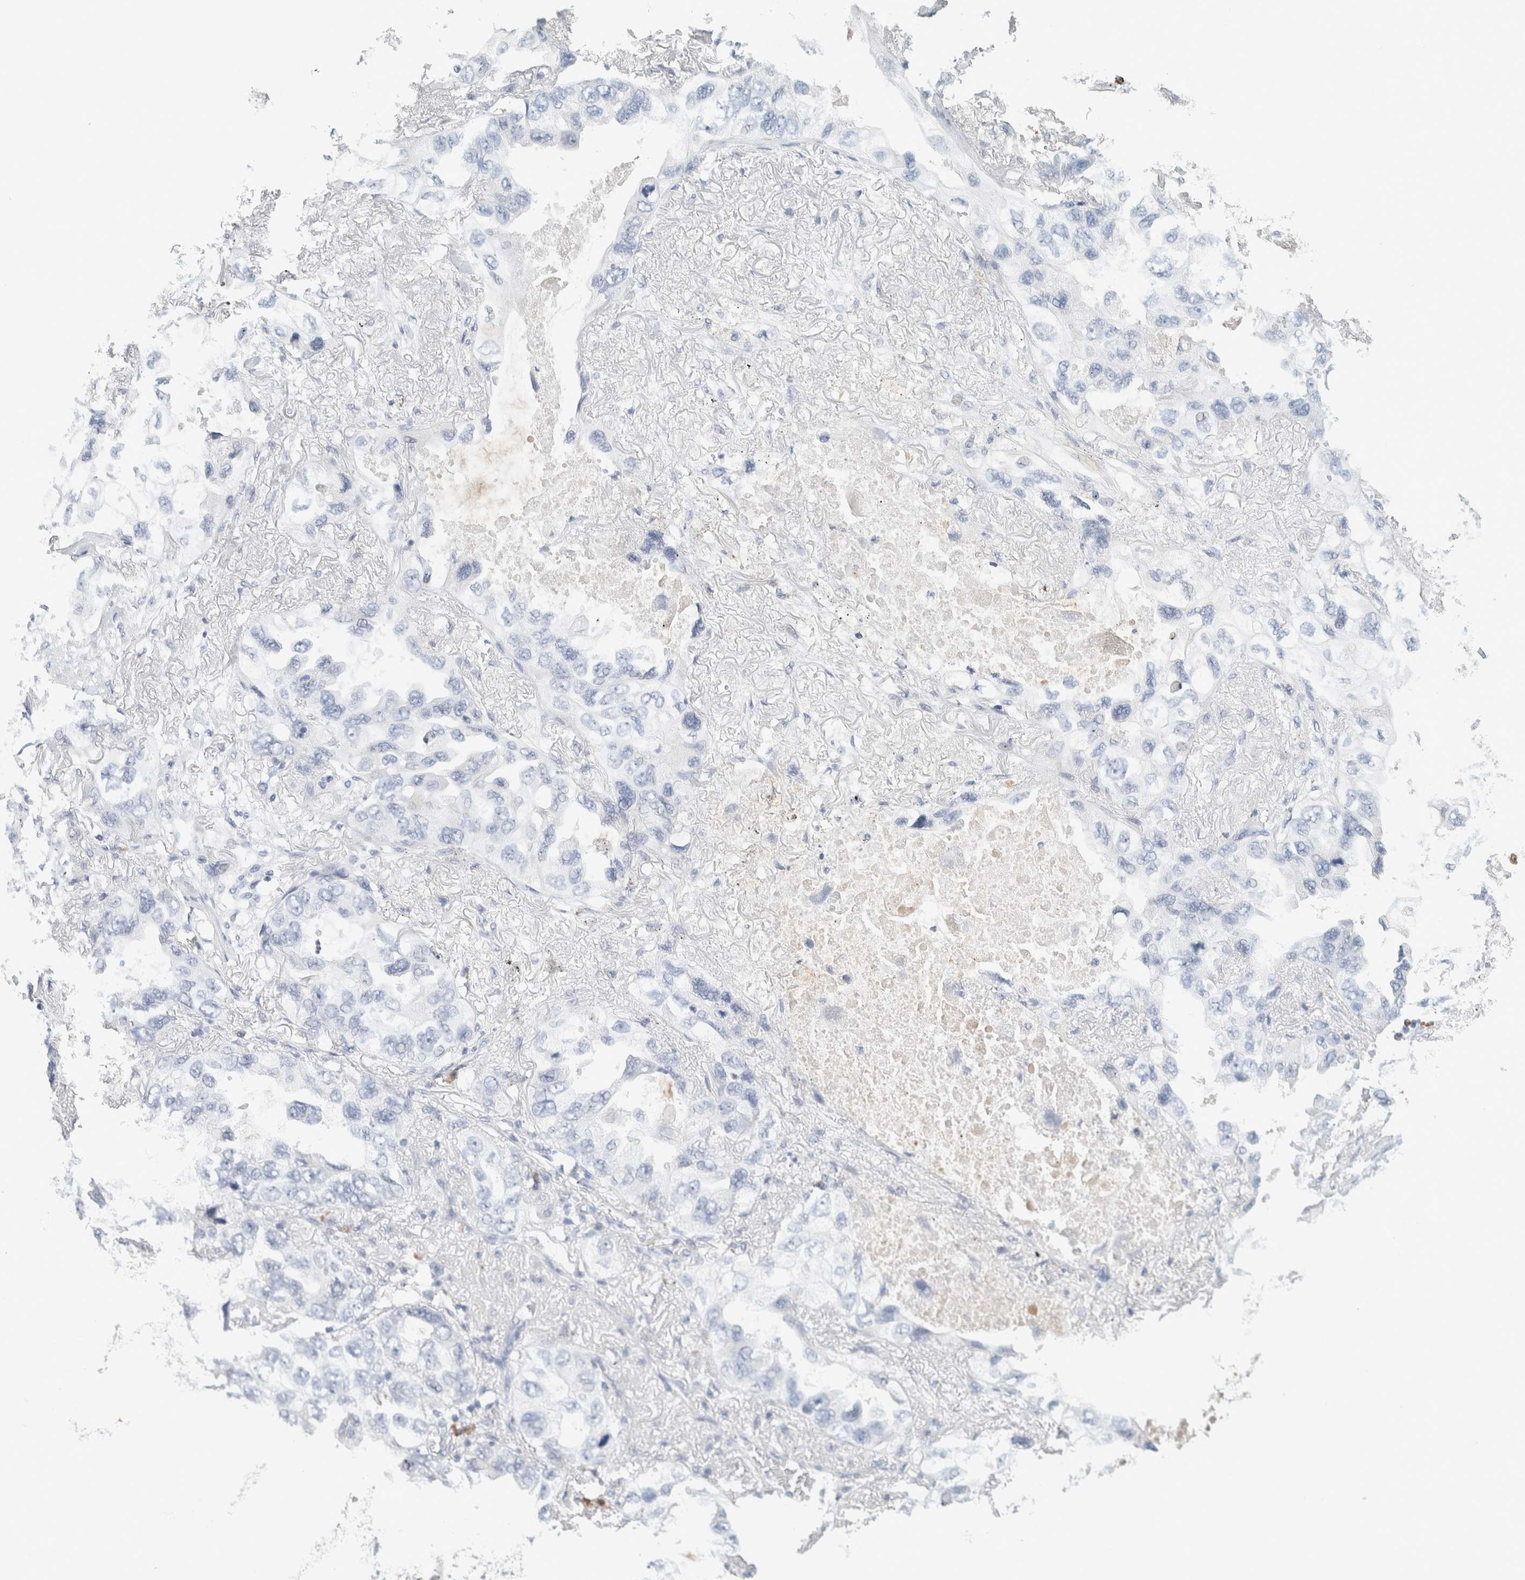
{"staining": {"intensity": "negative", "quantity": "none", "location": "none"}, "tissue": "lung cancer", "cell_type": "Tumor cells", "image_type": "cancer", "snomed": [{"axis": "morphology", "description": "Squamous cell carcinoma, NOS"}, {"axis": "topography", "description": "Lung"}], "caption": "Immunohistochemical staining of lung squamous cell carcinoma exhibits no significant staining in tumor cells. (DAB (3,3'-diaminobenzidine) immunohistochemistry (IHC) visualized using brightfield microscopy, high magnification).", "gene": "IL6", "patient": {"sex": "female", "age": 73}}